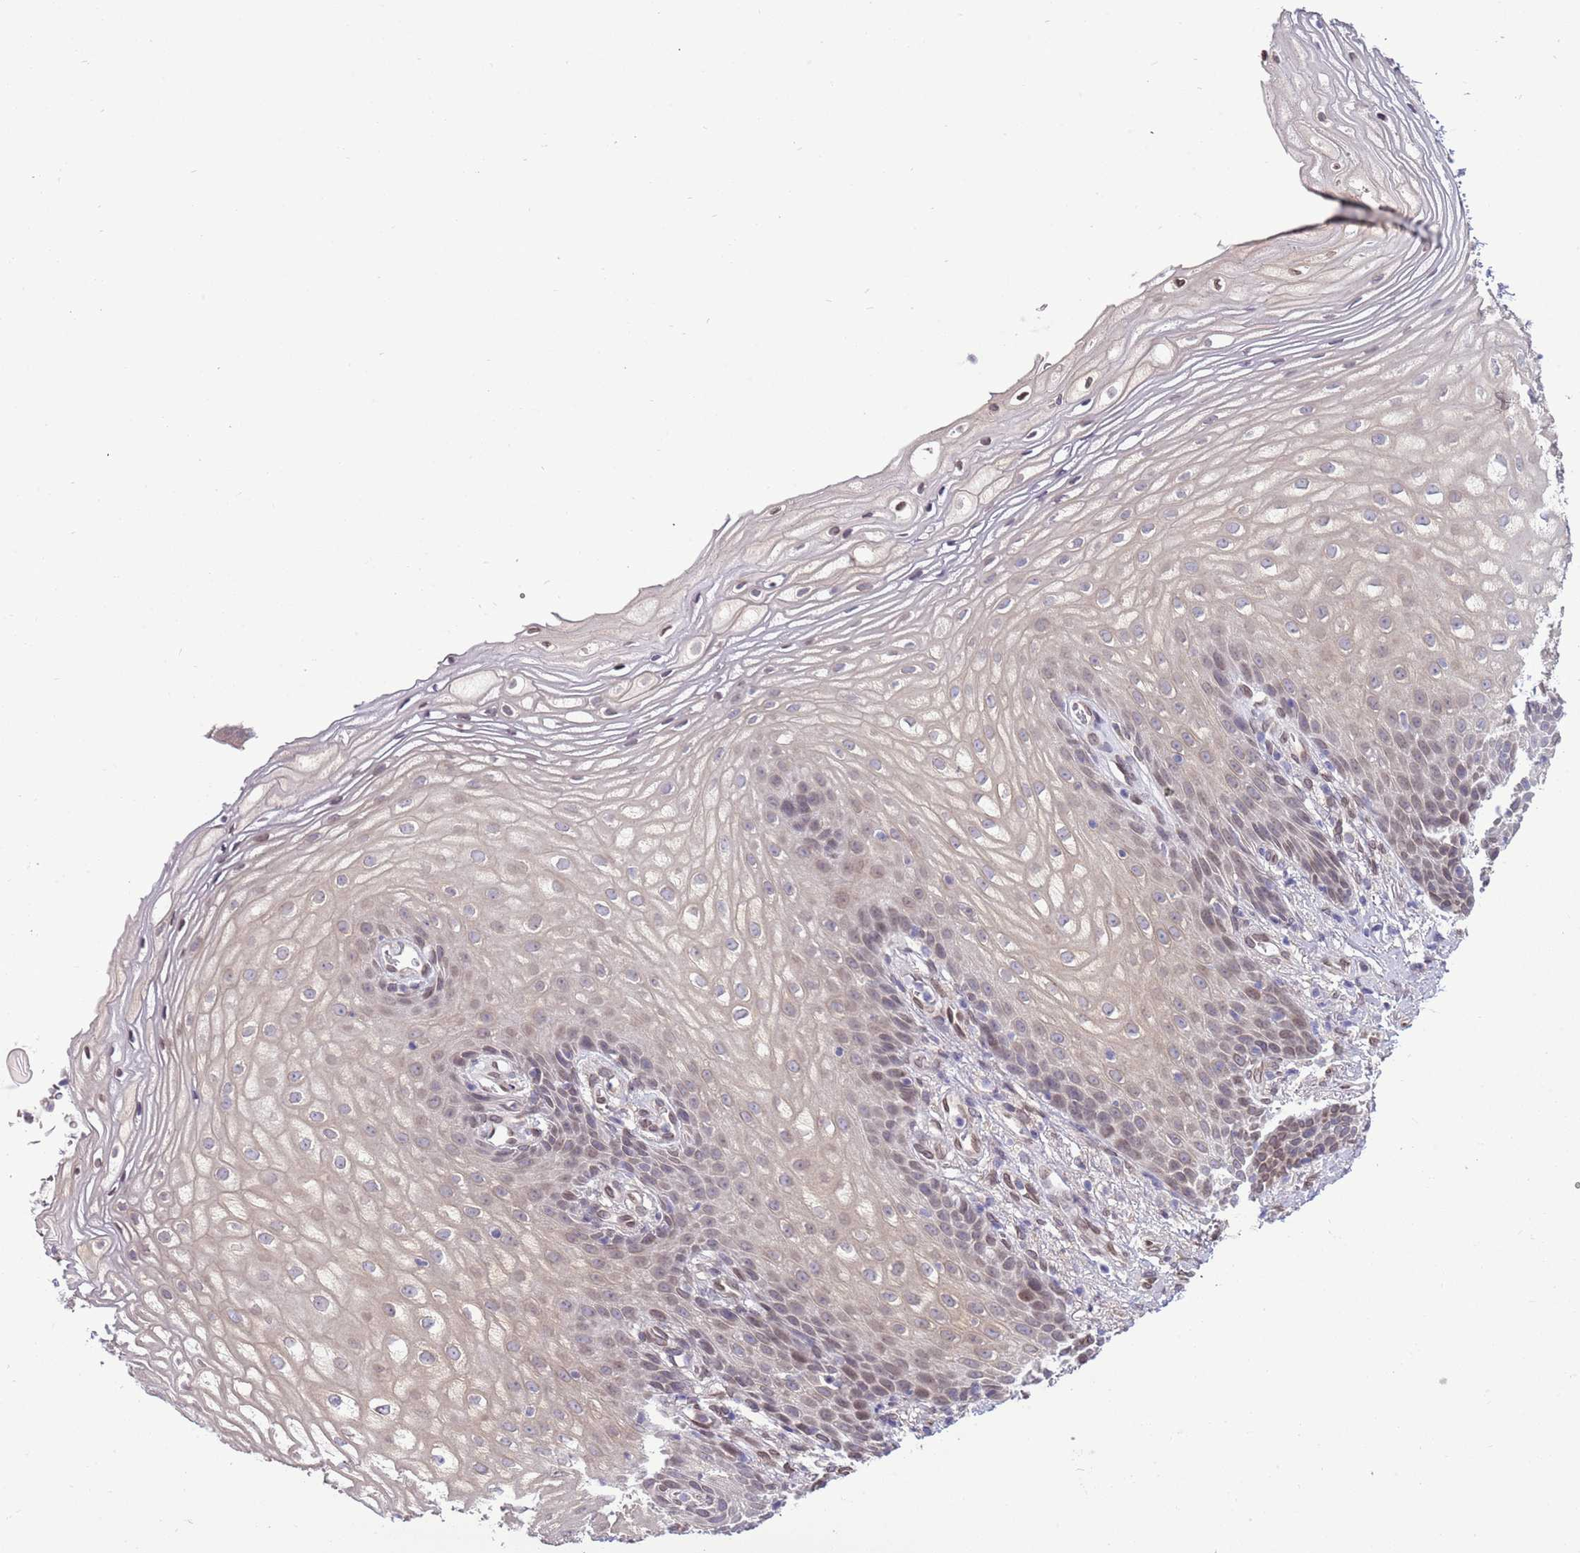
{"staining": {"intensity": "weak", "quantity": "<25%", "location": "cytoplasmic/membranous,nuclear"}, "tissue": "vagina", "cell_type": "Squamous epithelial cells", "image_type": "normal", "snomed": [{"axis": "morphology", "description": "Normal tissue, NOS"}, {"axis": "topography", "description": "Vagina"}], "caption": "This is a image of IHC staining of normal vagina, which shows no expression in squamous epithelial cells. The staining was performed using DAB (3,3'-diaminobenzidine) to visualize the protein expression in brown, while the nuclei were stained in blue with hematoxylin (Magnification: 20x).", "gene": "ZNF665", "patient": {"sex": "female", "age": 60}}